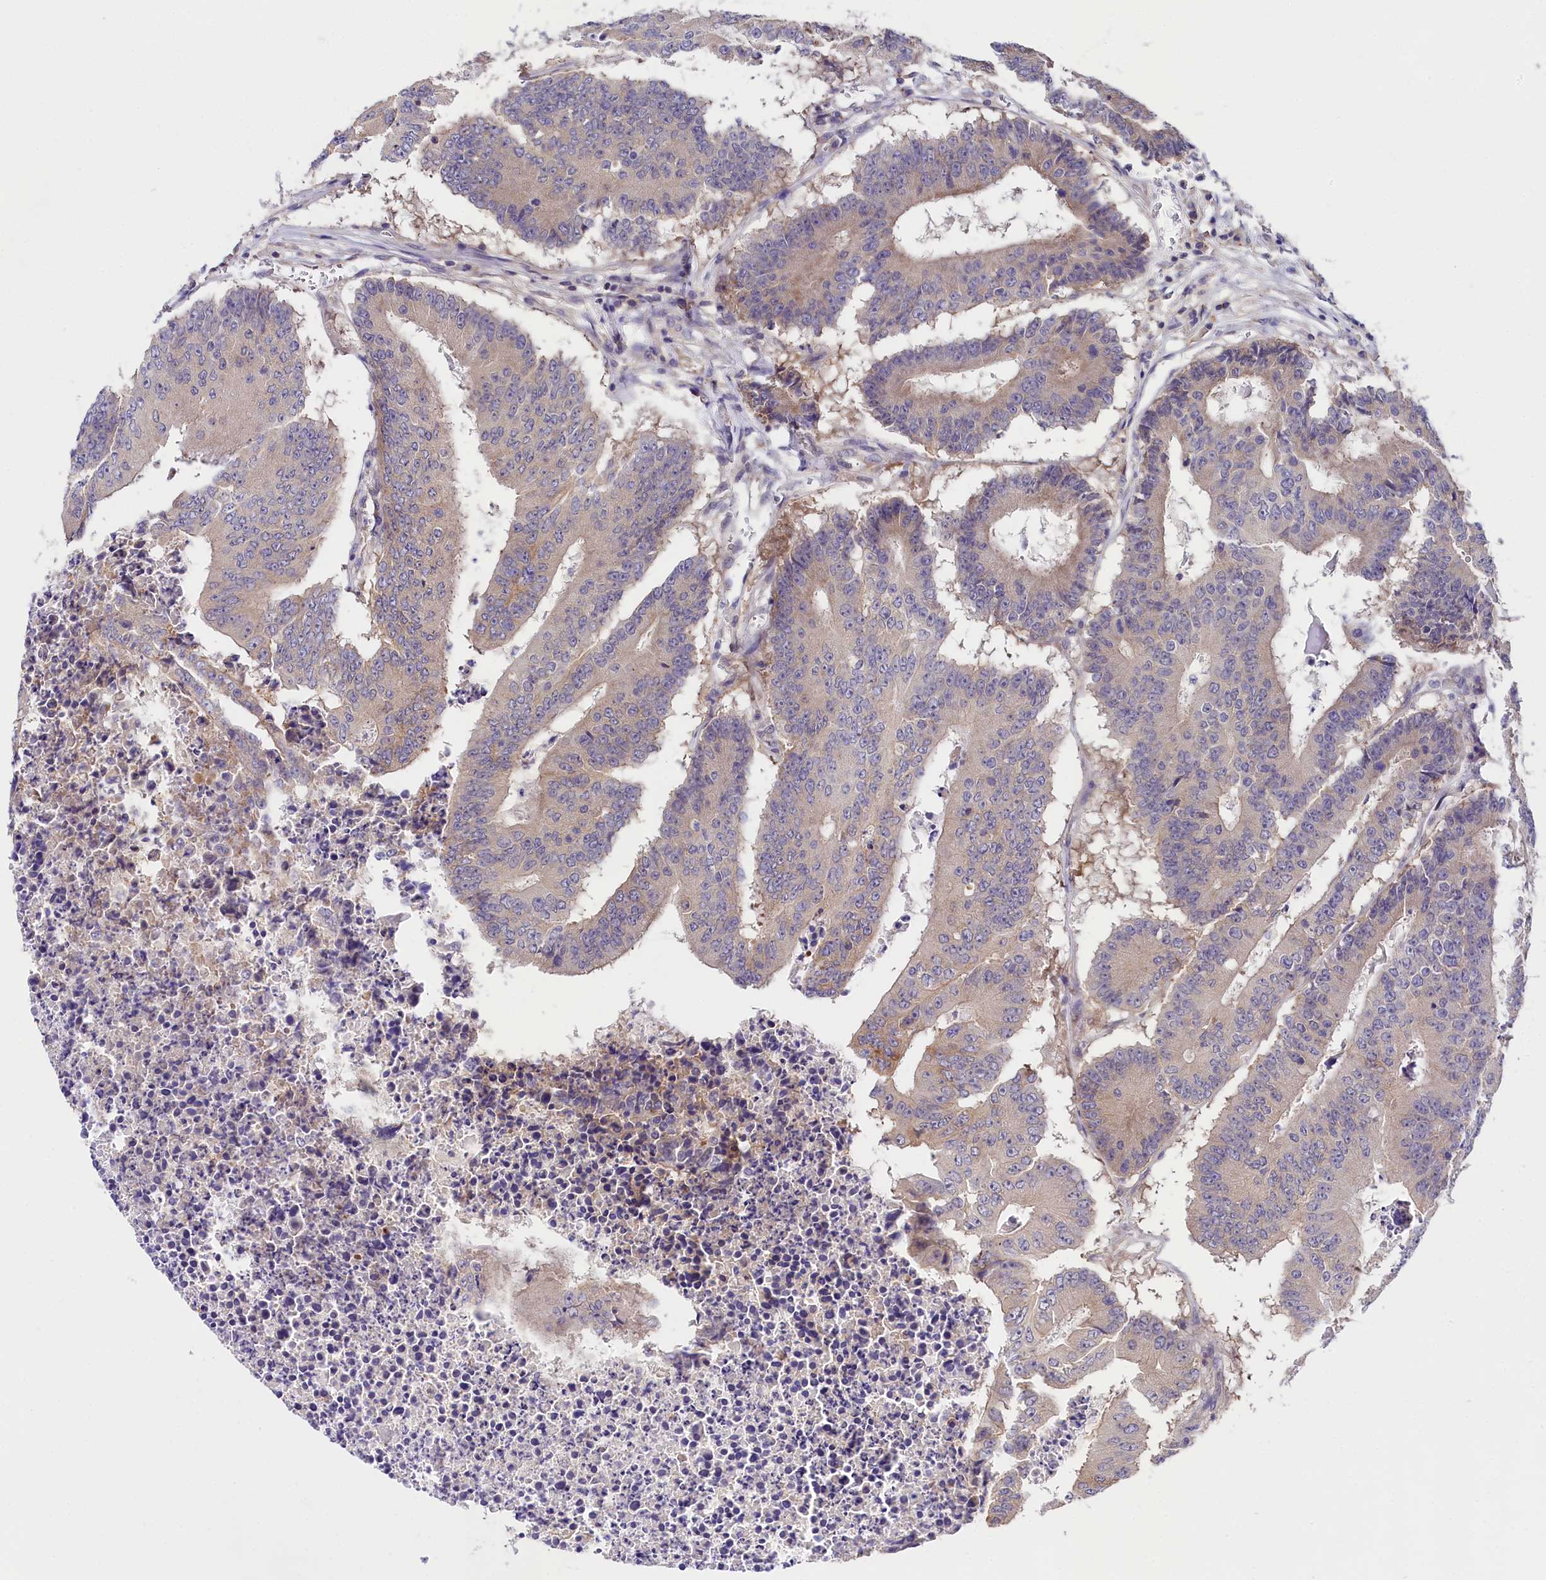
{"staining": {"intensity": "negative", "quantity": "none", "location": "none"}, "tissue": "colorectal cancer", "cell_type": "Tumor cells", "image_type": "cancer", "snomed": [{"axis": "morphology", "description": "Adenocarcinoma, NOS"}, {"axis": "topography", "description": "Colon"}], "caption": "Immunohistochemistry (IHC) micrograph of adenocarcinoma (colorectal) stained for a protein (brown), which displays no staining in tumor cells. The staining was performed using DAB (3,3'-diaminobenzidine) to visualize the protein expression in brown, while the nuclei were stained in blue with hematoxylin (Magnification: 20x).", "gene": "OAS3", "patient": {"sex": "male", "age": 87}}